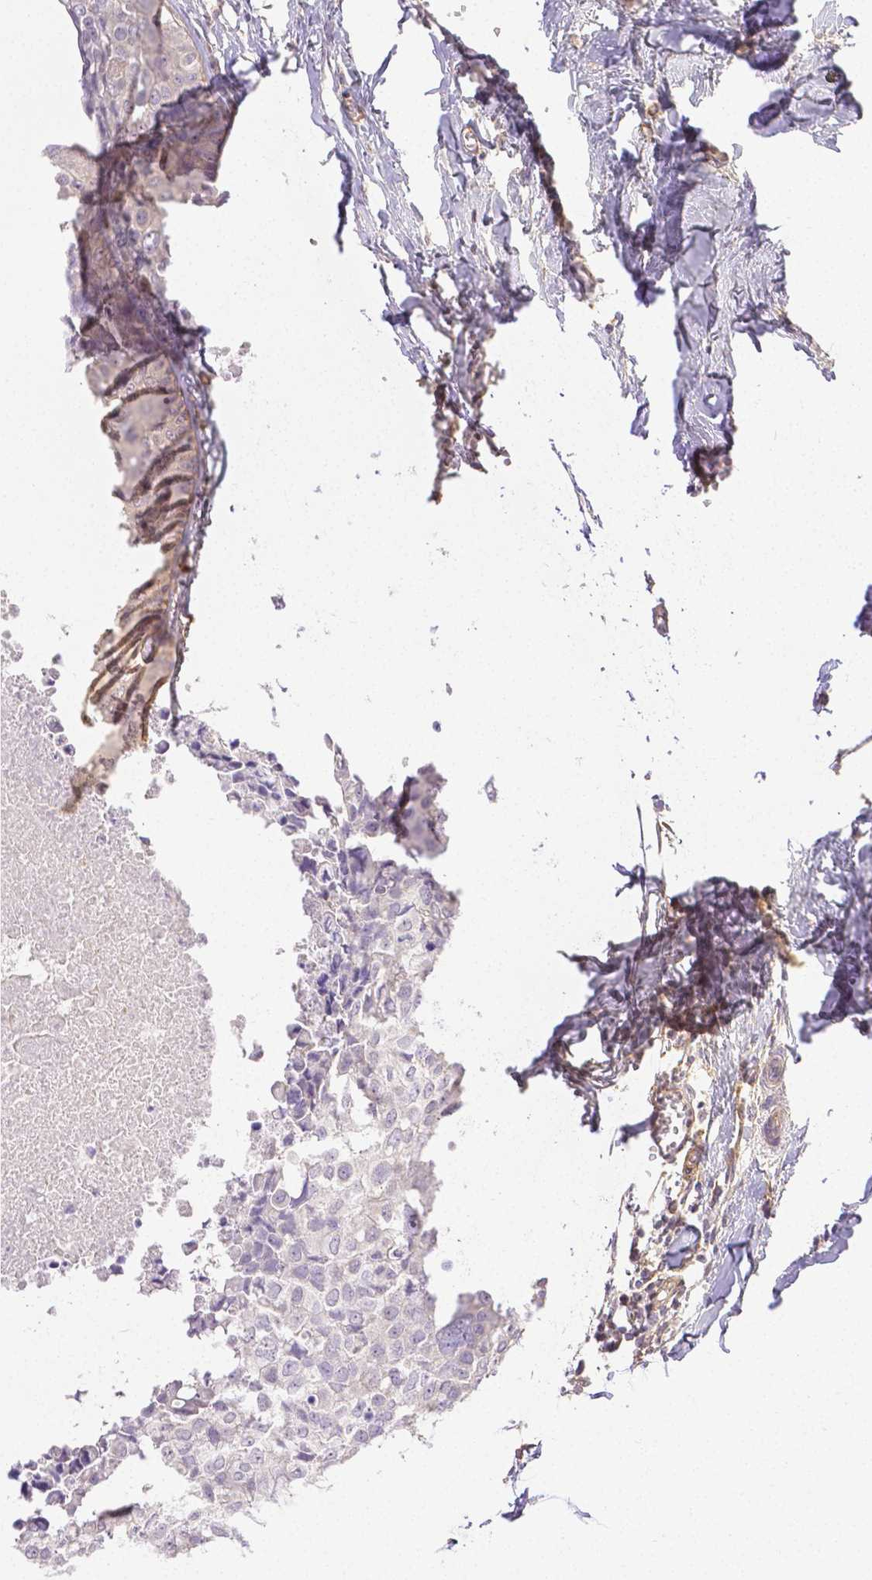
{"staining": {"intensity": "negative", "quantity": "none", "location": "none"}, "tissue": "breast cancer", "cell_type": "Tumor cells", "image_type": "cancer", "snomed": [{"axis": "morphology", "description": "Duct carcinoma"}, {"axis": "topography", "description": "Breast"}], "caption": "Tumor cells are negative for protein expression in human invasive ductal carcinoma (breast).", "gene": "THY1", "patient": {"sex": "female", "age": 38}}